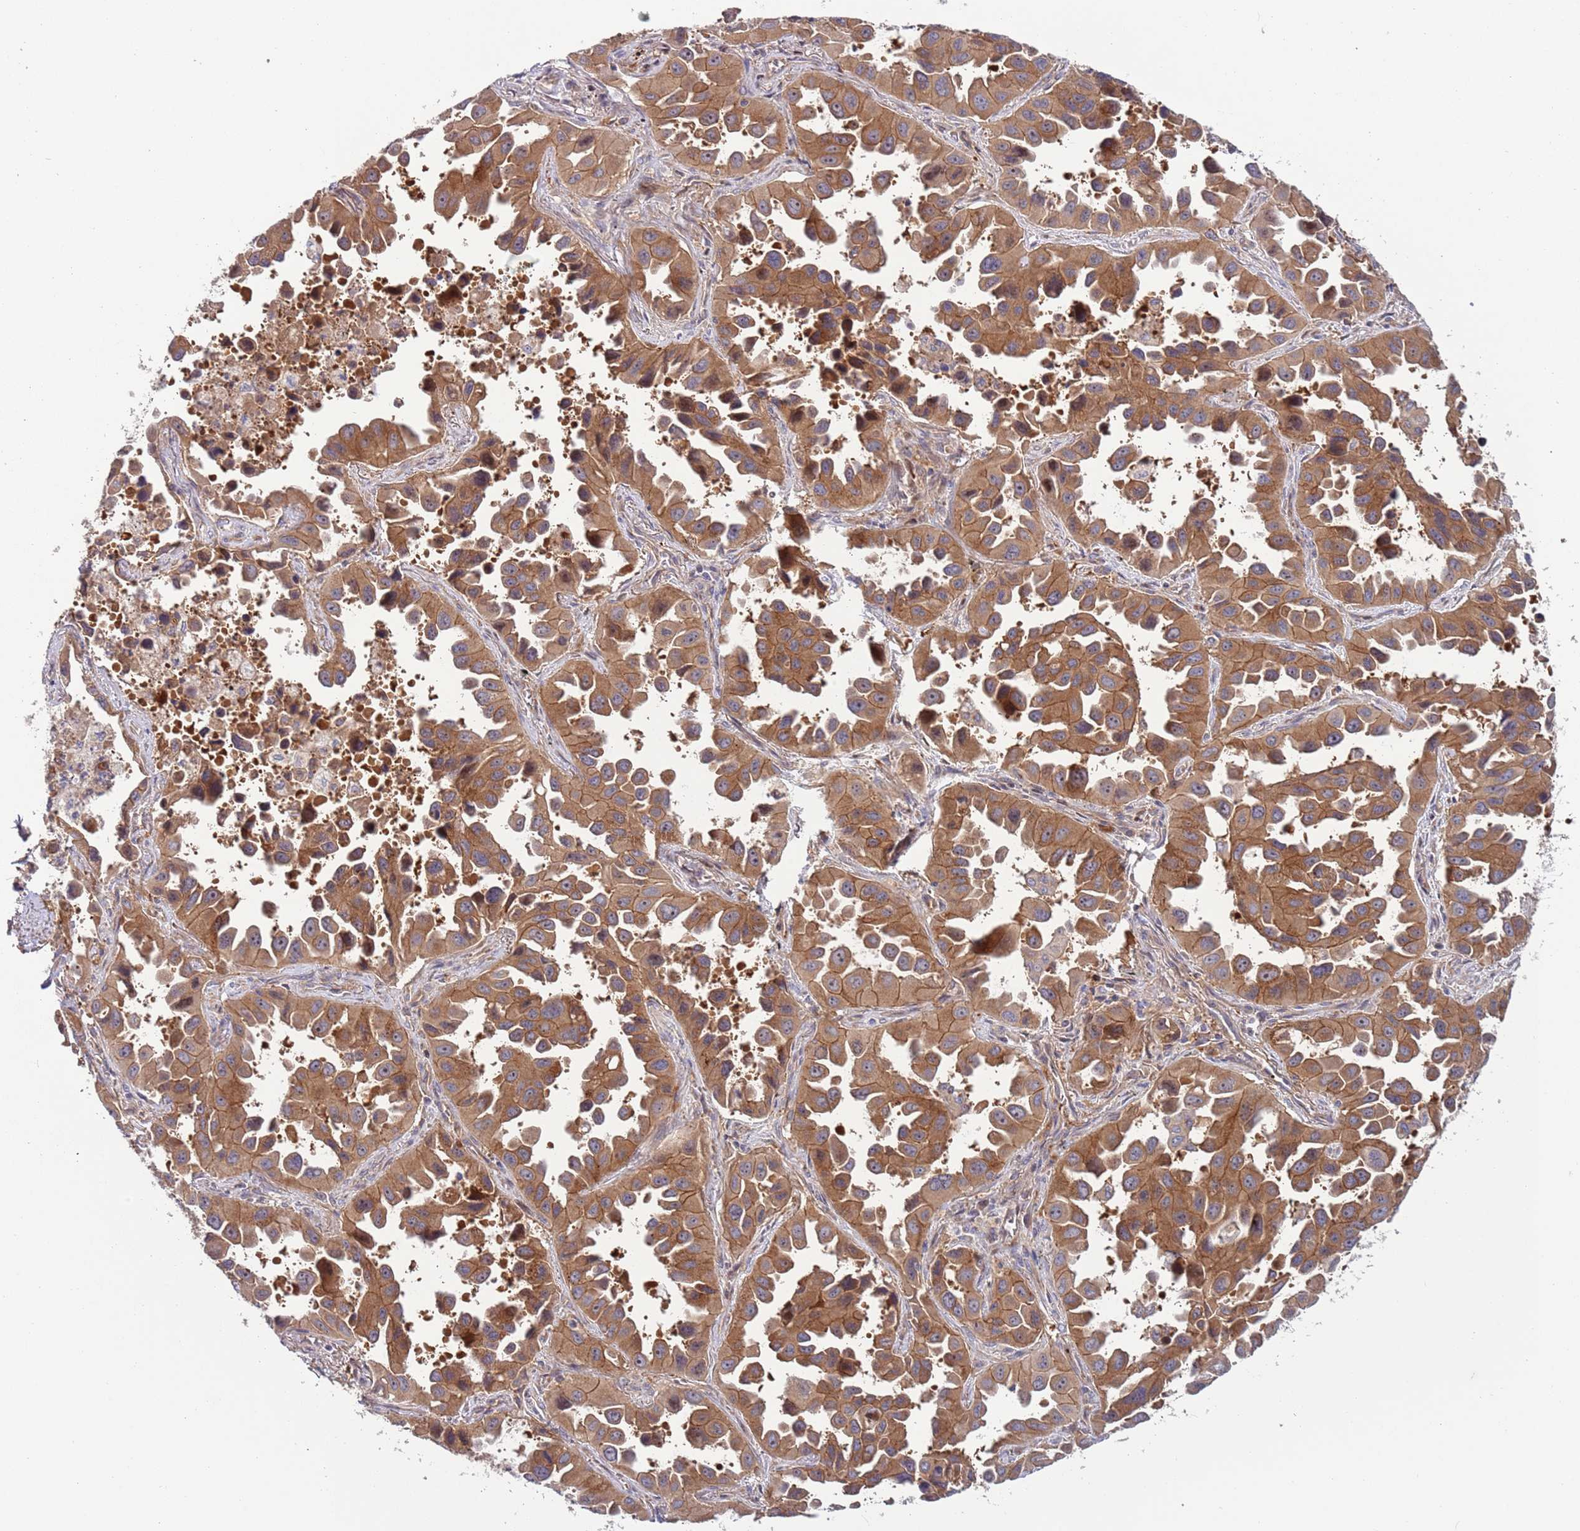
{"staining": {"intensity": "strong", "quantity": ">75%", "location": "cytoplasmic/membranous"}, "tissue": "lung cancer", "cell_type": "Tumor cells", "image_type": "cancer", "snomed": [{"axis": "morphology", "description": "Adenocarcinoma, NOS"}, {"axis": "topography", "description": "Lung"}], "caption": "The immunohistochemical stain highlights strong cytoplasmic/membranous positivity in tumor cells of adenocarcinoma (lung) tissue.", "gene": "ITGB6", "patient": {"sex": "male", "age": 66}}